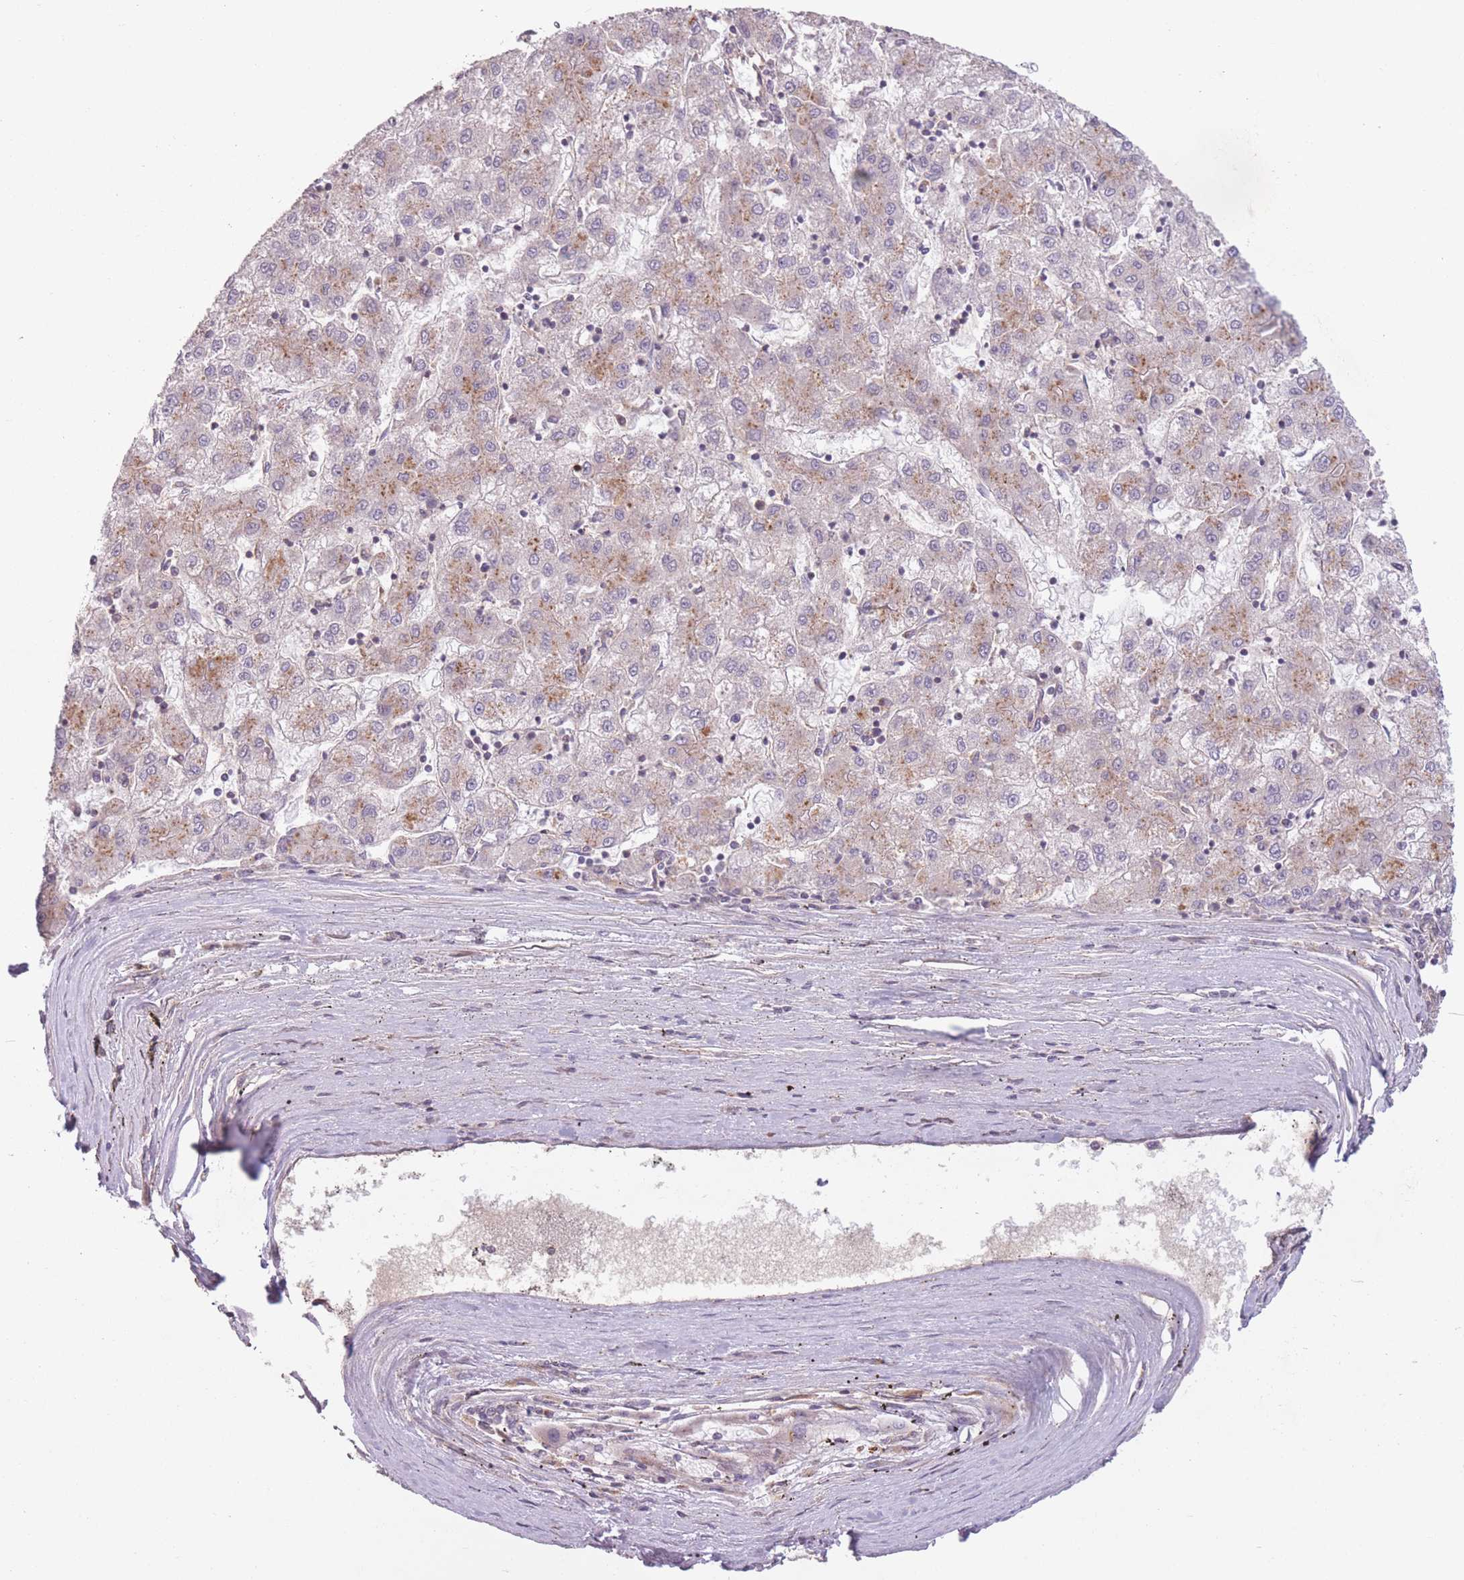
{"staining": {"intensity": "moderate", "quantity": "25%-75%", "location": "cytoplasmic/membranous"}, "tissue": "liver cancer", "cell_type": "Tumor cells", "image_type": "cancer", "snomed": [{"axis": "morphology", "description": "Carcinoma, Hepatocellular, NOS"}, {"axis": "topography", "description": "Liver"}], "caption": "There is medium levels of moderate cytoplasmic/membranous positivity in tumor cells of hepatocellular carcinoma (liver), as demonstrated by immunohistochemical staining (brown color).", "gene": "WASHC2A", "patient": {"sex": "male", "age": 72}}